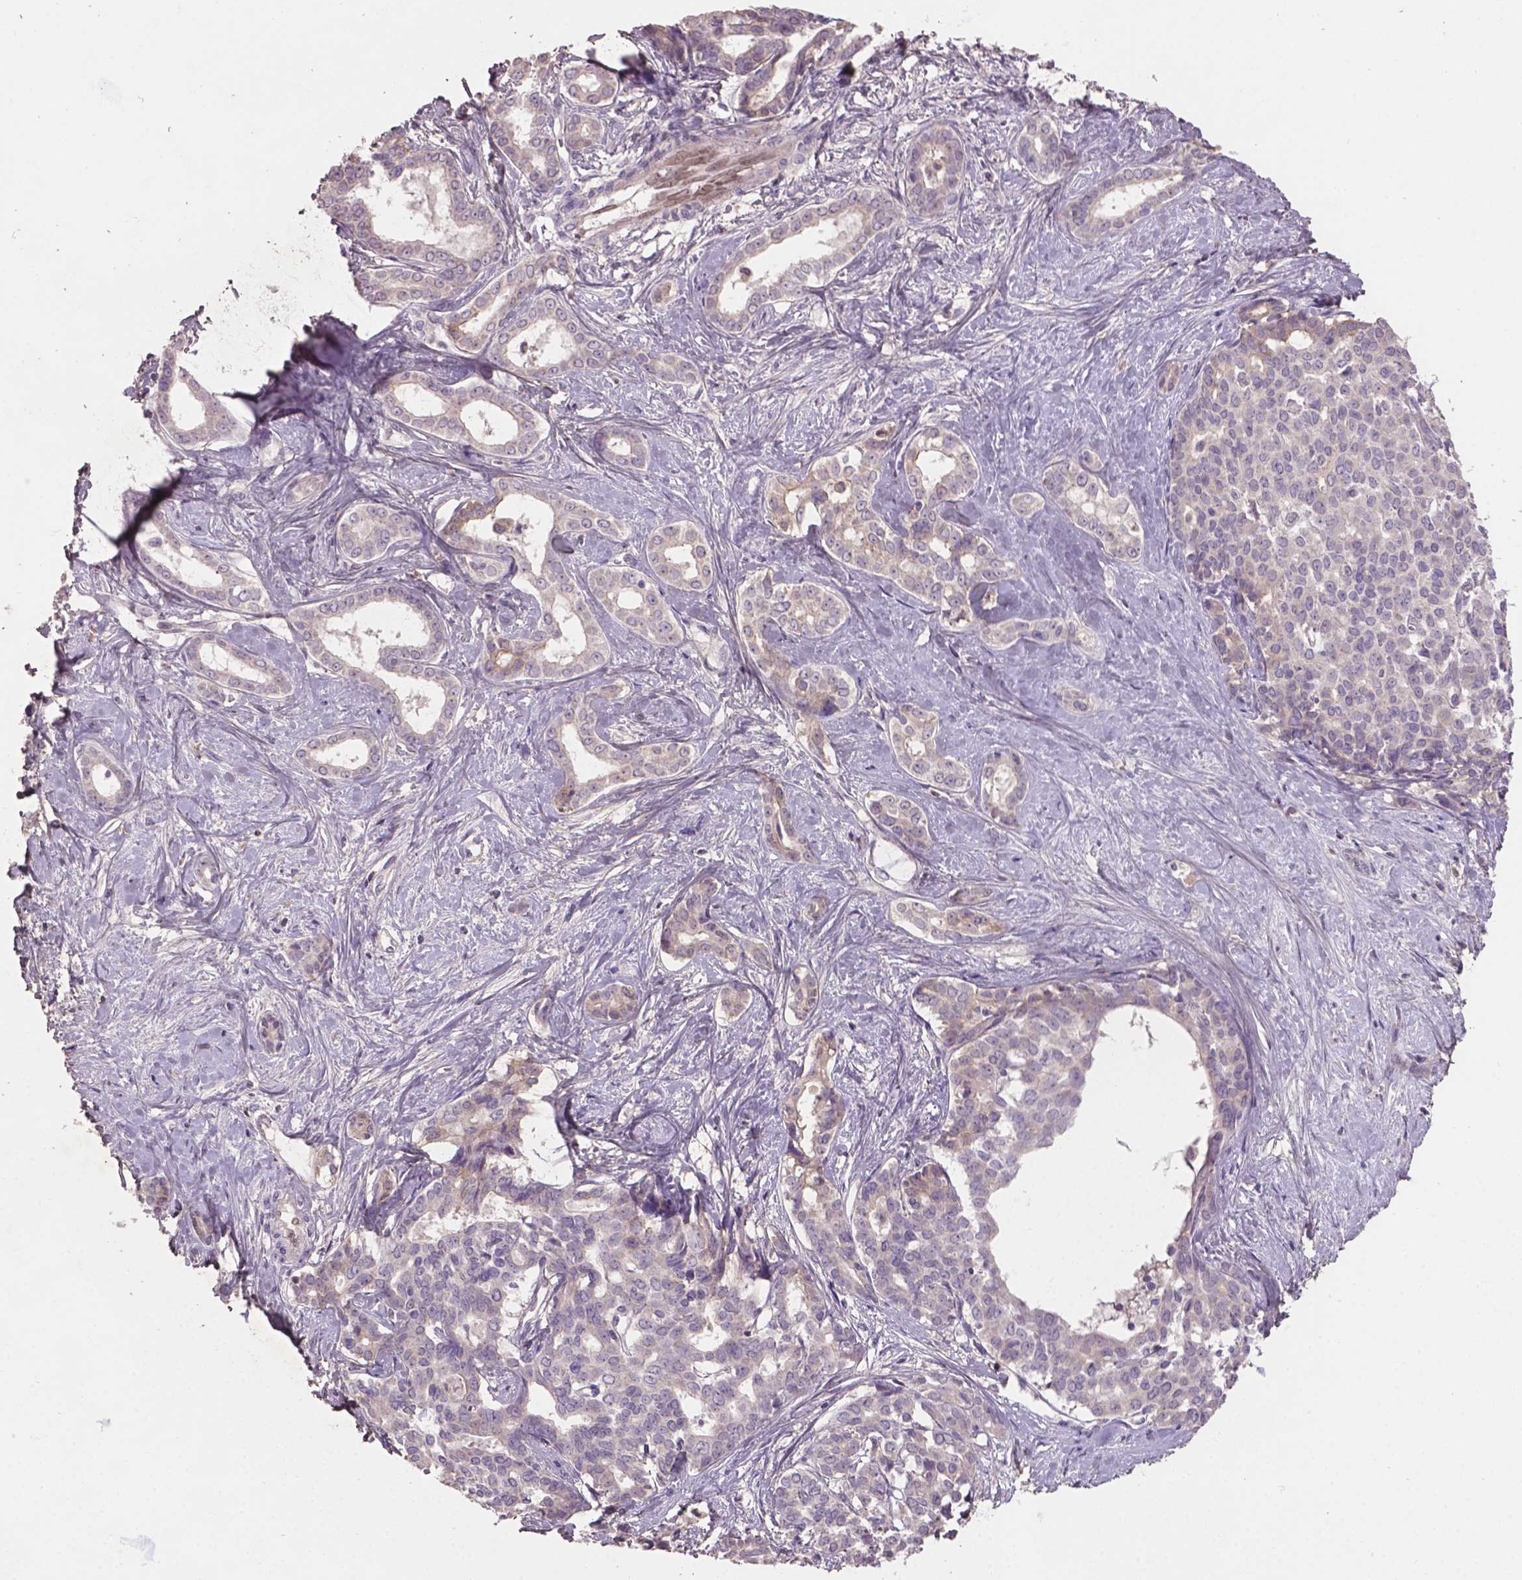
{"staining": {"intensity": "negative", "quantity": "none", "location": "none"}, "tissue": "liver cancer", "cell_type": "Tumor cells", "image_type": "cancer", "snomed": [{"axis": "morphology", "description": "Cholangiocarcinoma"}, {"axis": "topography", "description": "Liver"}], "caption": "Tumor cells show no significant protein positivity in liver cancer (cholangiocarcinoma).", "gene": "SOX17", "patient": {"sex": "female", "age": 47}}